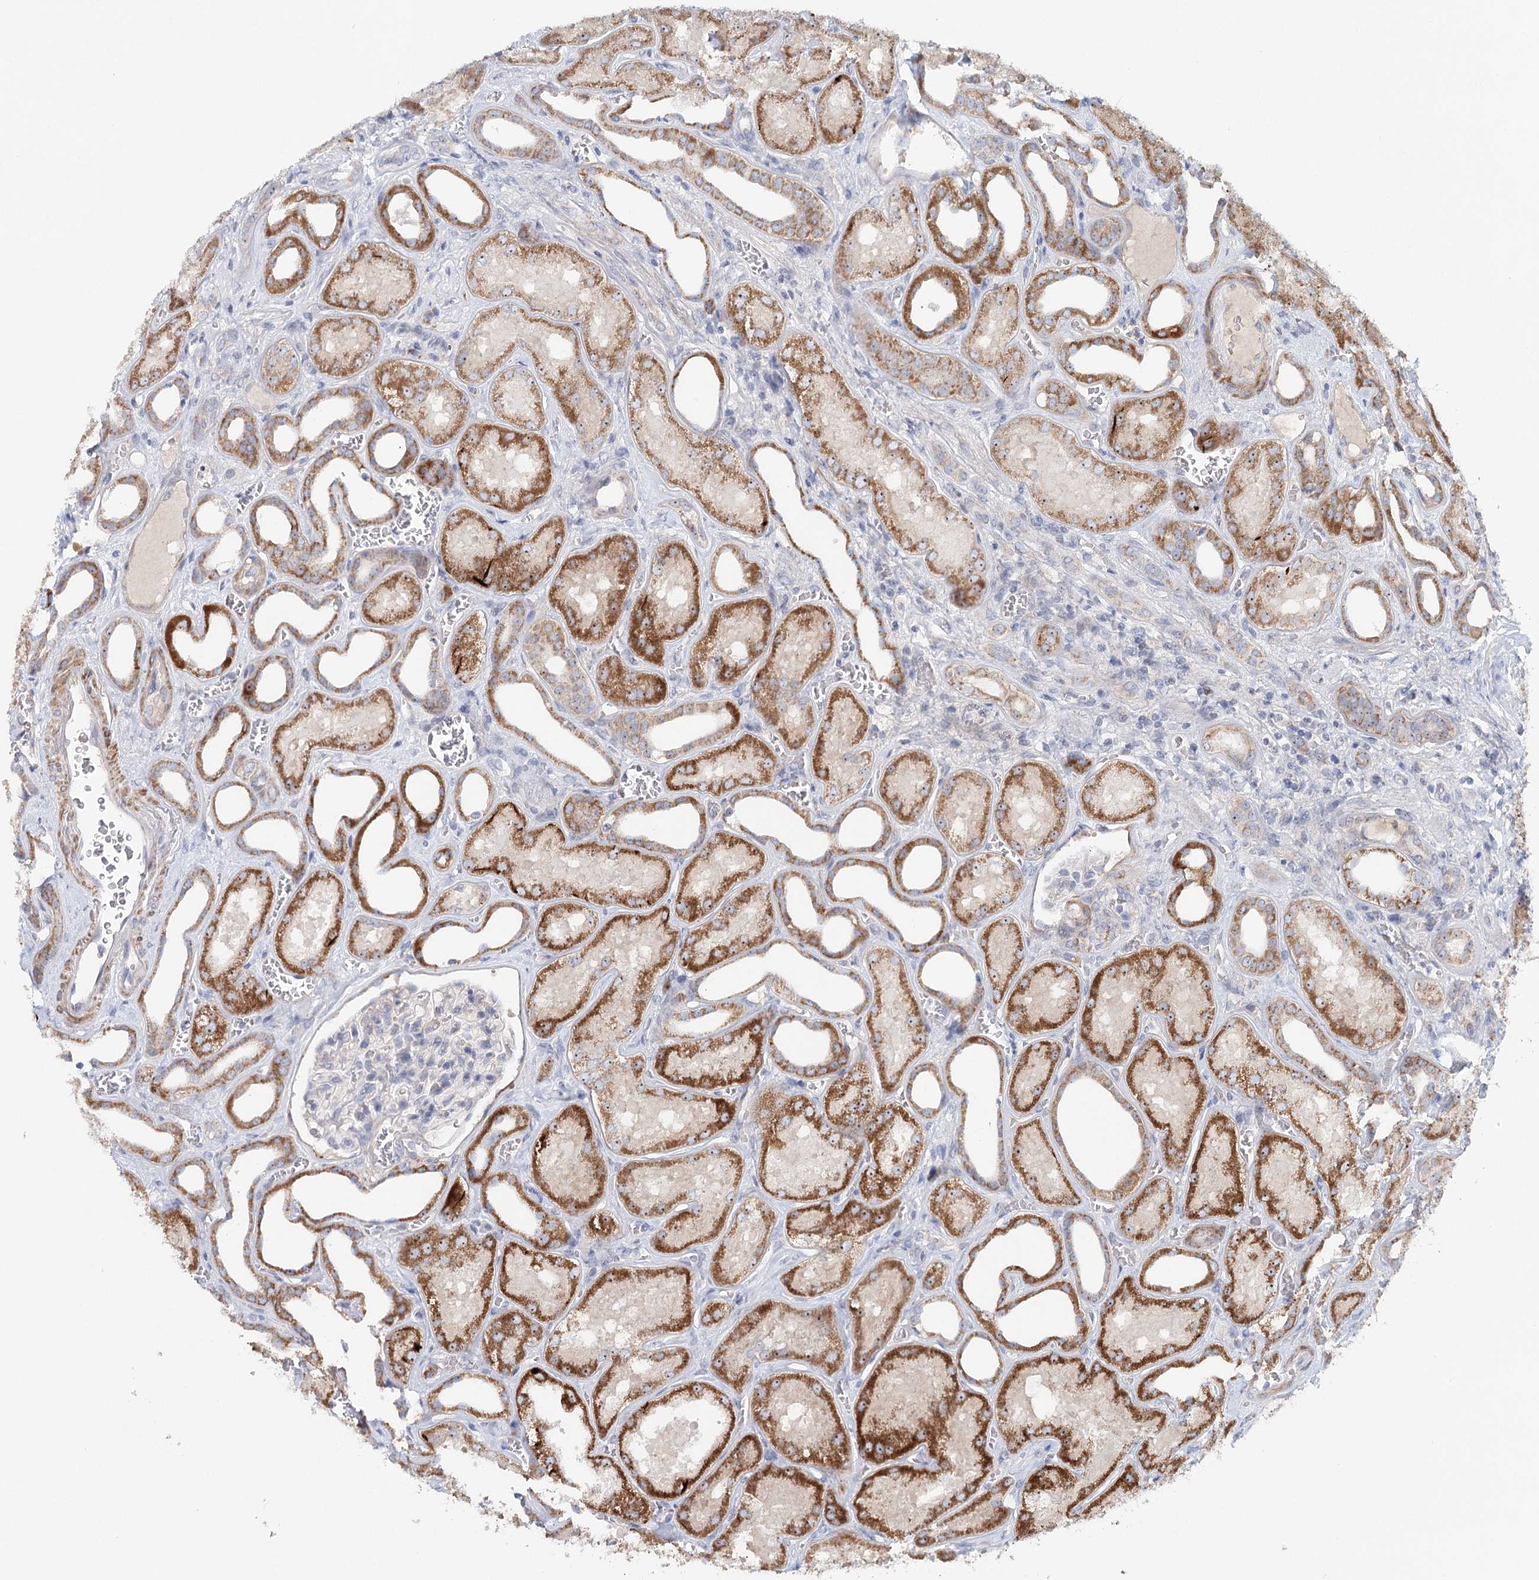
{"staining": {"intensity": "negative", "quantity": "none", "location": "none"}, "tissue": "kidney", "cell_type": "Cells in glomeruli", "image_type": "normal", "snomed": [{"axis": "morphology", "description": "Normal tissue, NOS"}, {"axis": "morphology", "description": "Adenocarcinoma, NOS"}, {"axis": "topography", "description": "Kidney"}], "caption": "Histopathology image shows no significant protein staining in cells in glomeruli of benign kidney. (Stains: DAB immunohistochemistry (IHC) with hematoxylin counter stain, Microscopy: brightfield microscopy at high magnification).", "gene": "RBM43", "patient": {"sex": "female", "age": 68}}